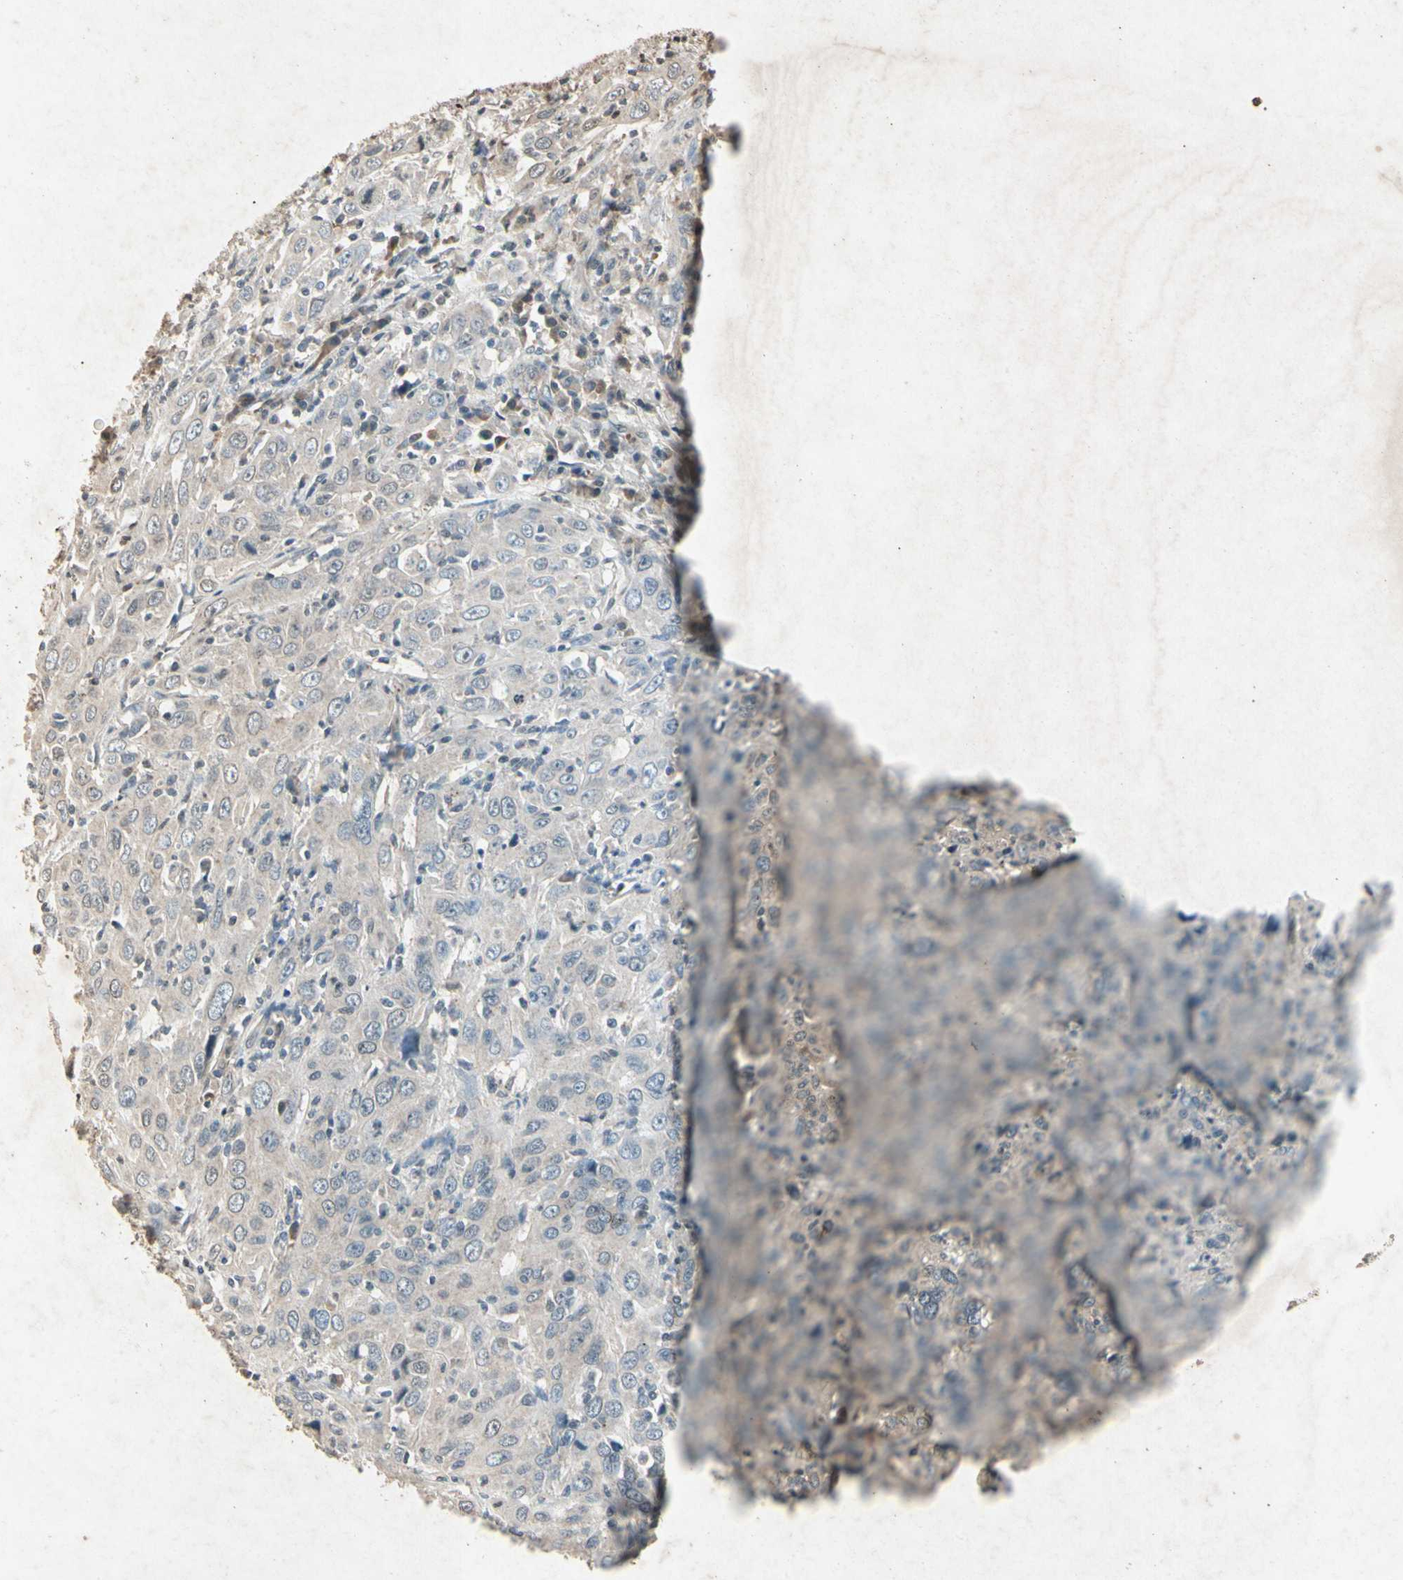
{"staining": {"intensity": "weak", "quantity": "25%-75%", "location": "cytoplasmic/membranous"}, "tissue": "cervical cancer", "cell_type": "Tumor cells", "image_type": "cancer", "snomed": [{"axis": "morphology", "description": "Squamous cell carcinoma, NOS"}, {"axis": "topography", "description": "Cervix"}], "caption": "Tumor cells show weak cytoplasmic/membranous positivity in about 25%-75% of cells in squamous cell carcinoma (cervical).", "gene": "CP", "patient": {"sex": "female", "age": 46}}